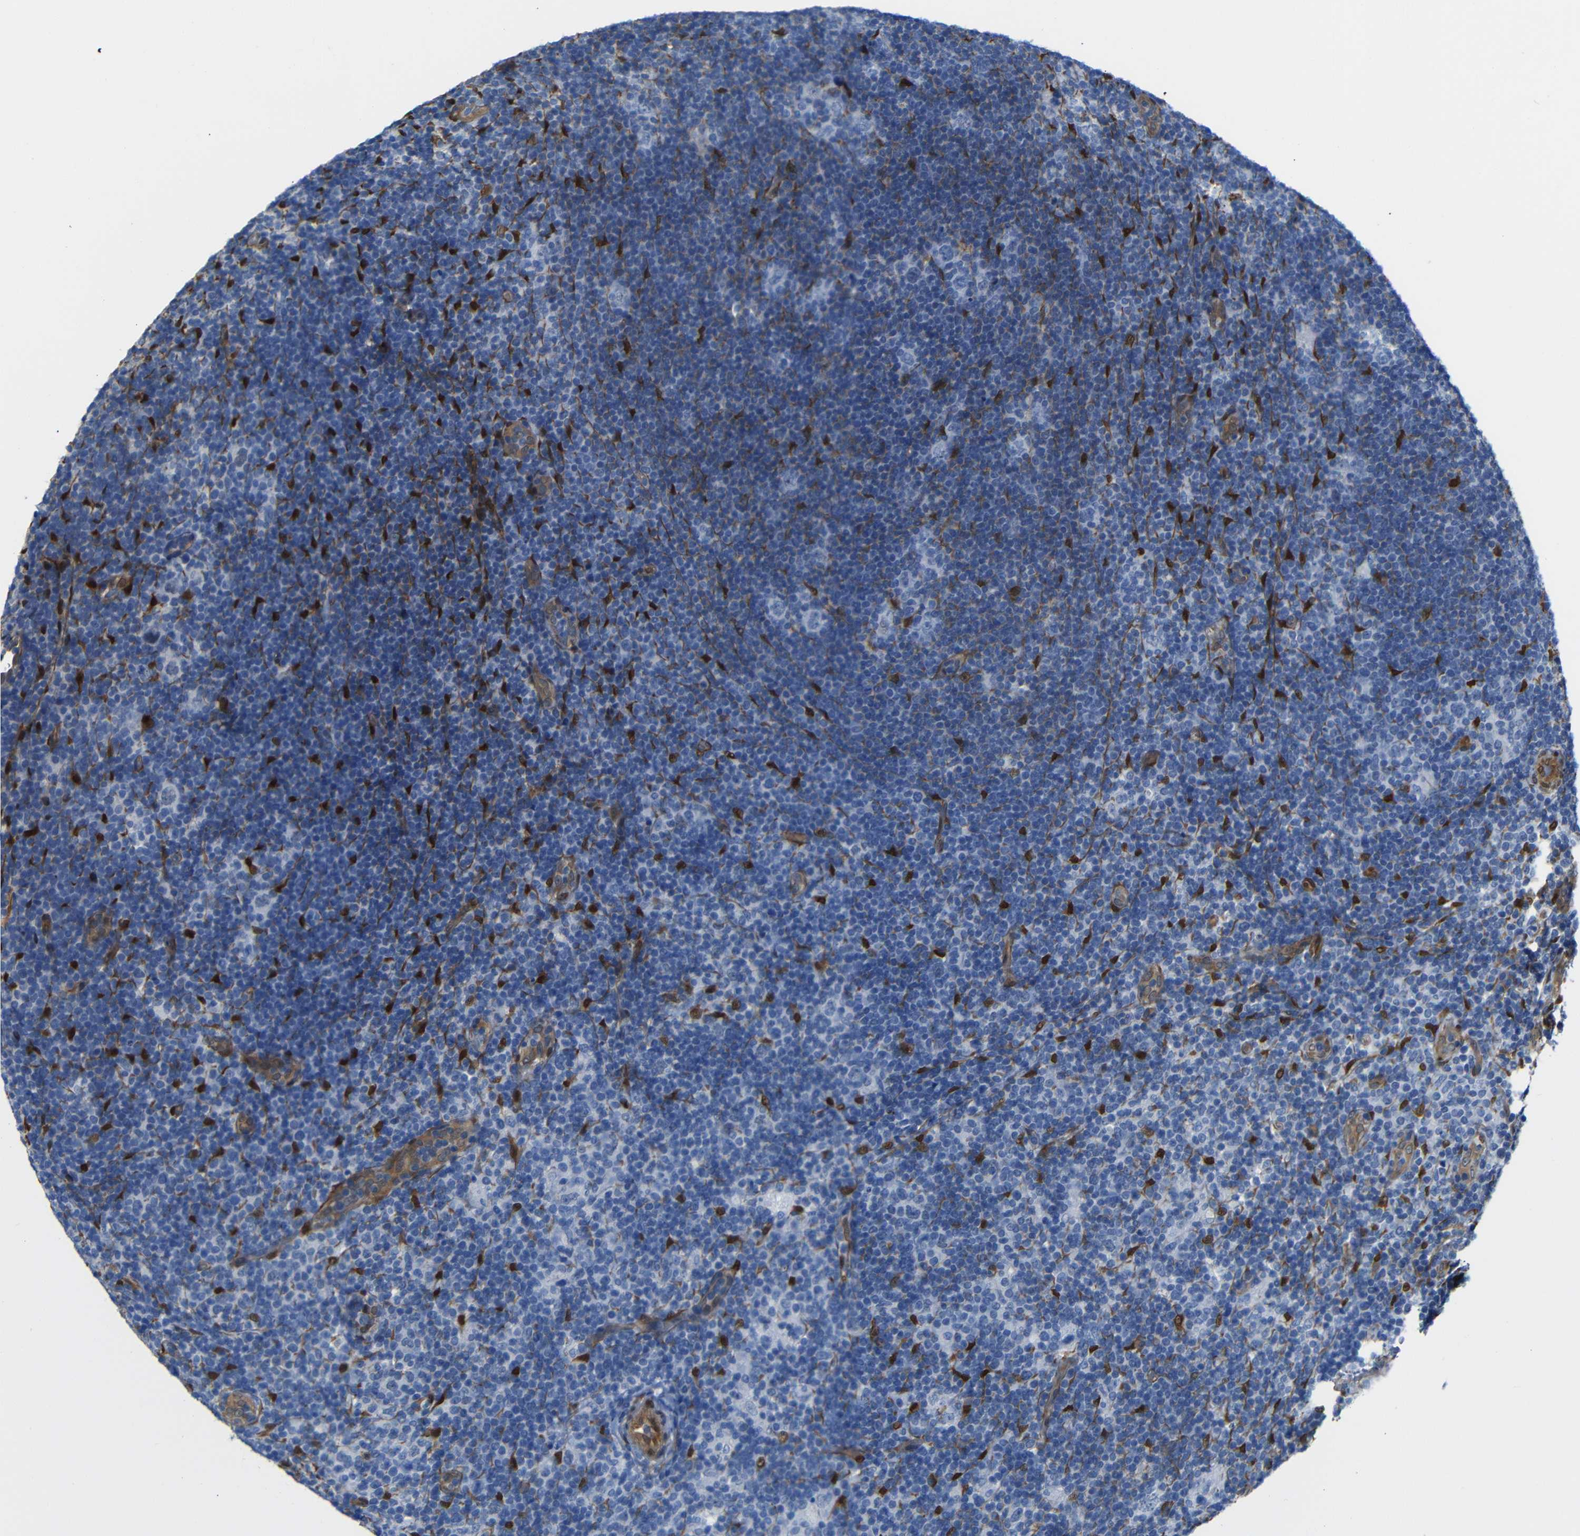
{"staining": {"intensity": "negative", "quantity": "none", "location": "none"}, "tissue": "lymphoma", "cell_type": "Tumor cells", "image_type": "cancer", "snomed": [{"axis": "morphology", "description": "Hodgkin's disease, NOS"}, {"axis": "topography", "description": "Lymph node"}], "caption": "IHC image of neoplastic tissue: human lymphoma stained with DAB (3,3'-diaminobenzidine) displays no significant protein expression in tumor cells.", "gene": "YAP1", "patient": {"sex": "female", "age": 57}}